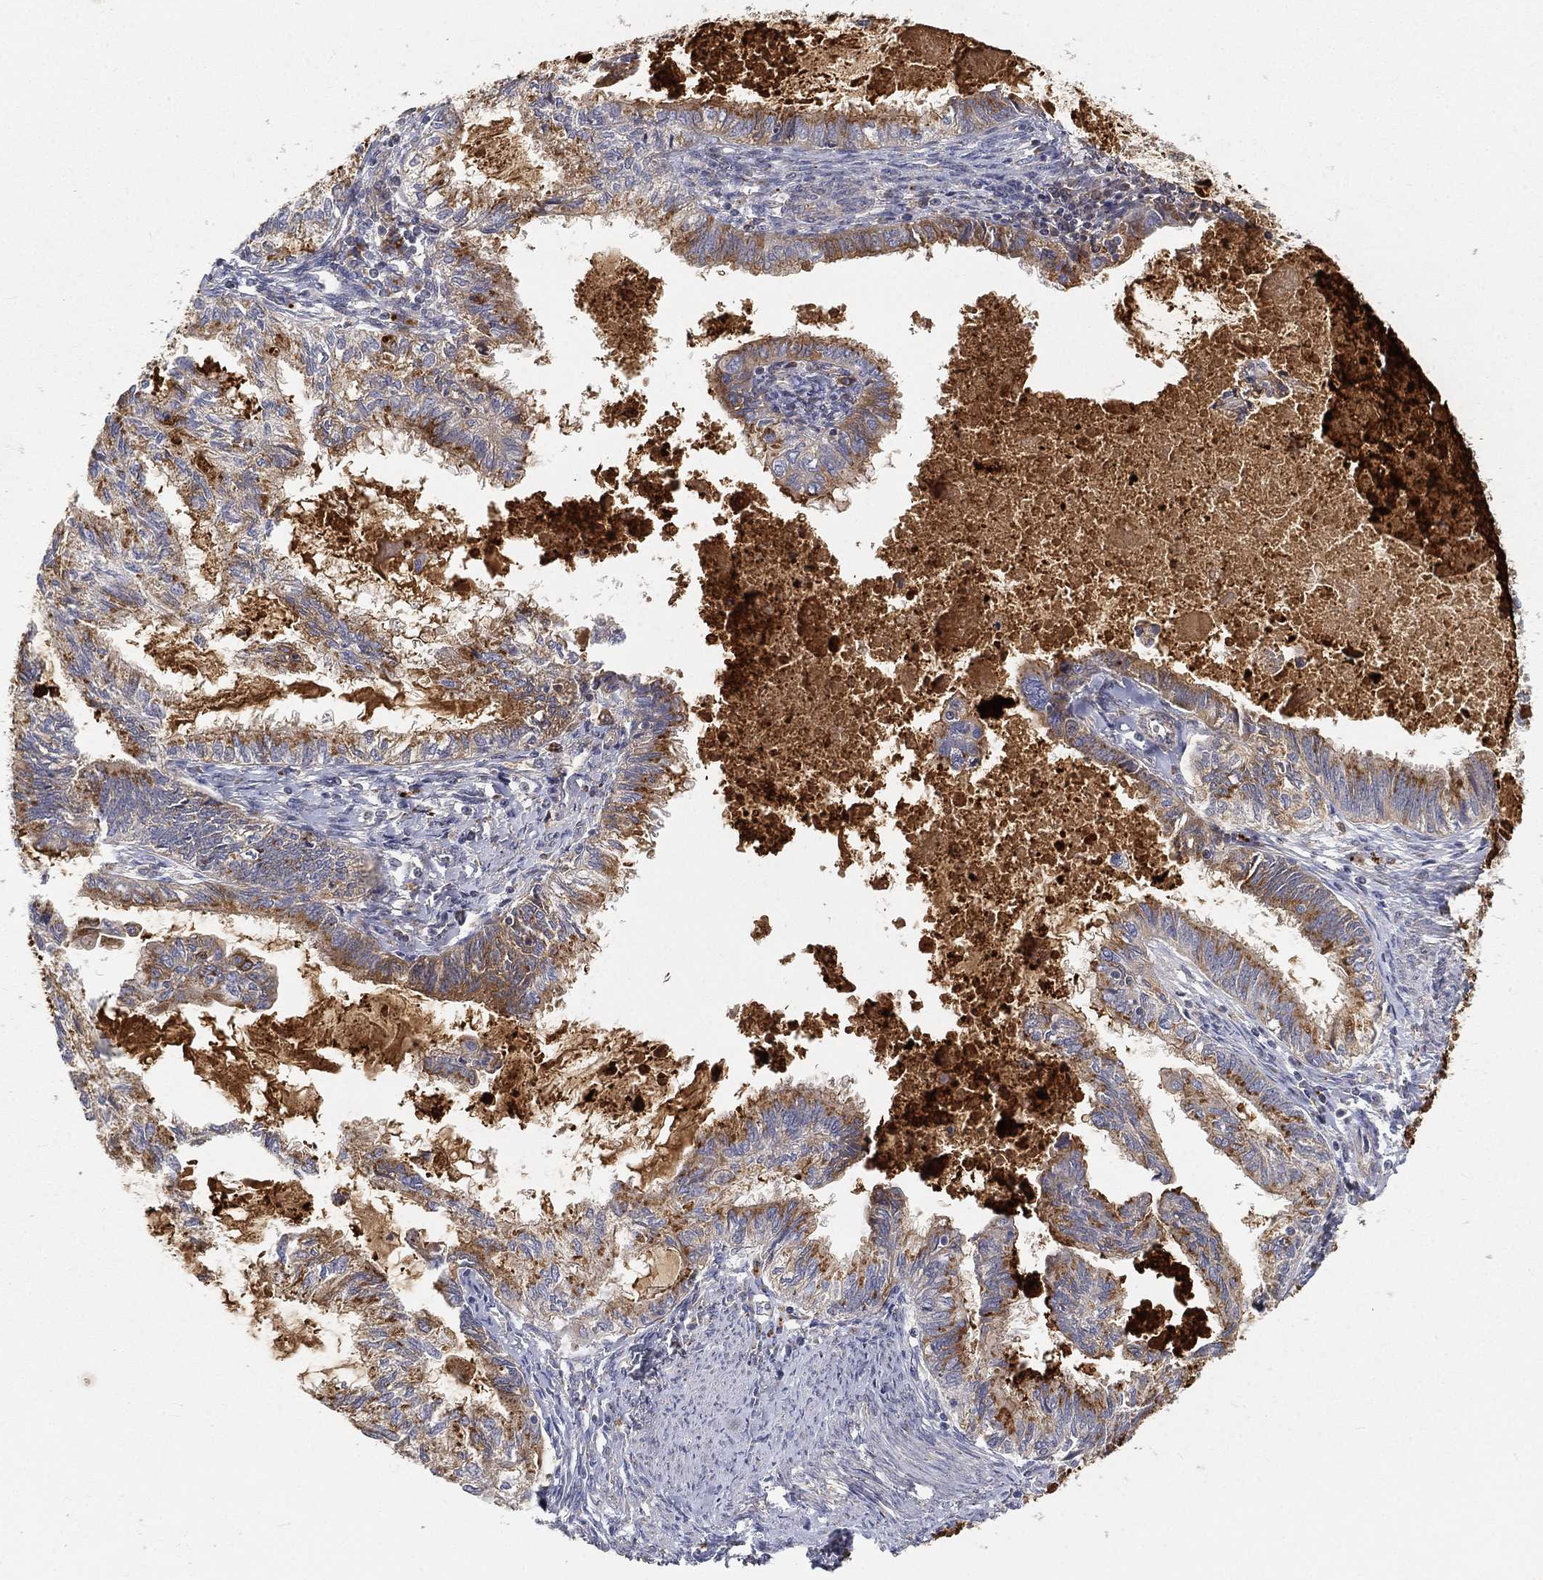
{"staining": {"intensity": "moderate", "quantity": ">75%", "location": "cytoplasmic/membranous"}, "tissue": "endometrial cancer", "cell_type": "Tumor cells", "image_type": "cancer", "snomed": [{"axis": "morphology", "description": "Adenocarcinoma, NOS"}, {"axis": "topography", "description": "Endometrium"}], "caption": "Immunohistochemistry (IHC) (DAB) staining of human endometrial adenocarcinoma demonstrates moderate cytoplasmic/membranous protein staining in approximately >75% of tumor cells.", "gene": "CTSL", "patient": {"sex": "female", "age": 86}}